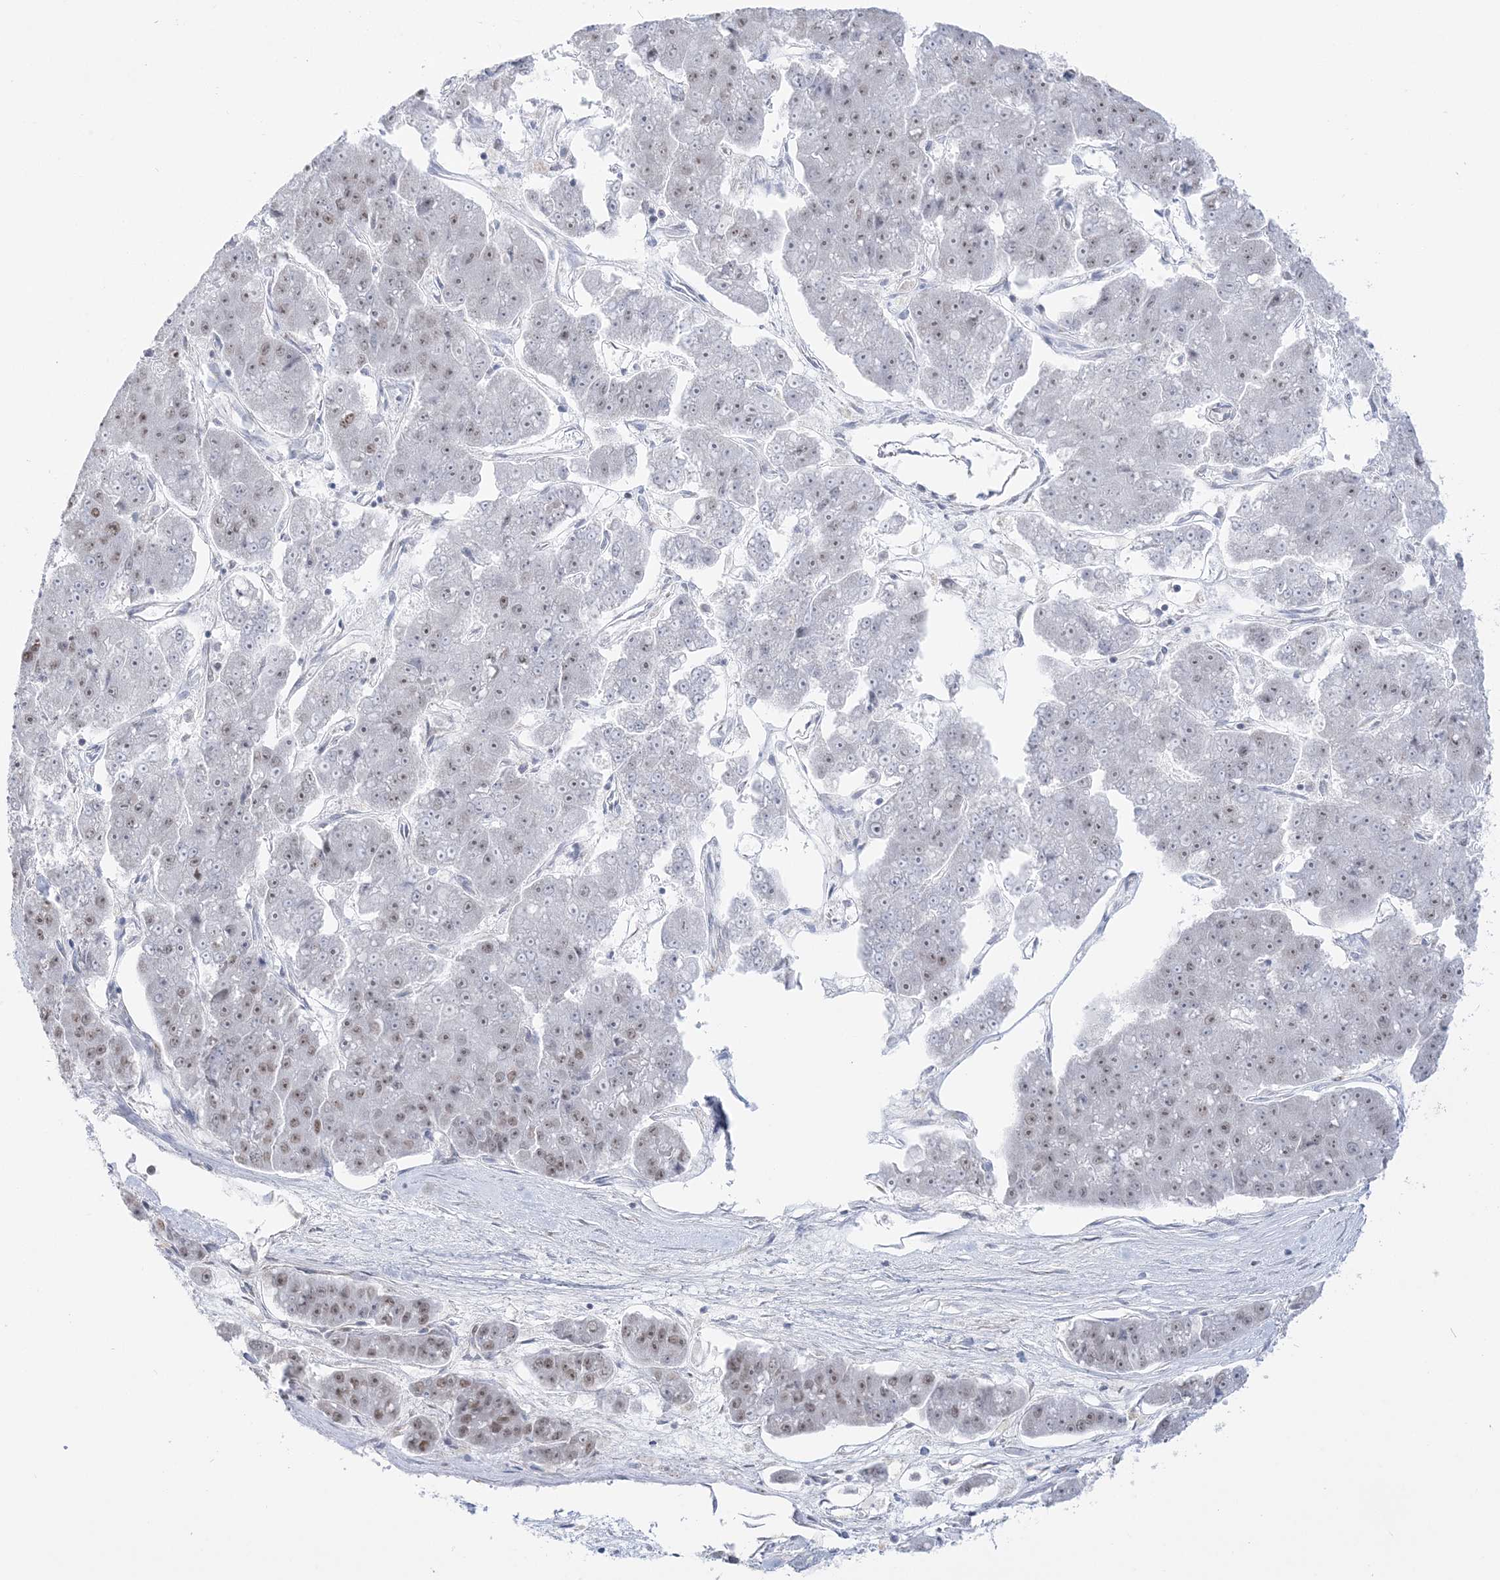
{"staining": {"intensity": "moderate", "quantity": "25%-75%", "location": "nuclear"}, "tissue": "pancreatic cancer", "cell_type": "Tumor cells", "image_type": "cancer", "snomed": [{"axis": "morphology", "description": "Adenocarcinoma, NOS"}, {"axis": "topography", "description": "Pancreas"}], "caption": "Protein expression analysis of pancreatic cancer (adenocarcinoma) displays moderate nuclear staining in about 25%-75% of tumor cells.", "gene": "DDX21", "patient": {"sex": "male", "age": 50}}